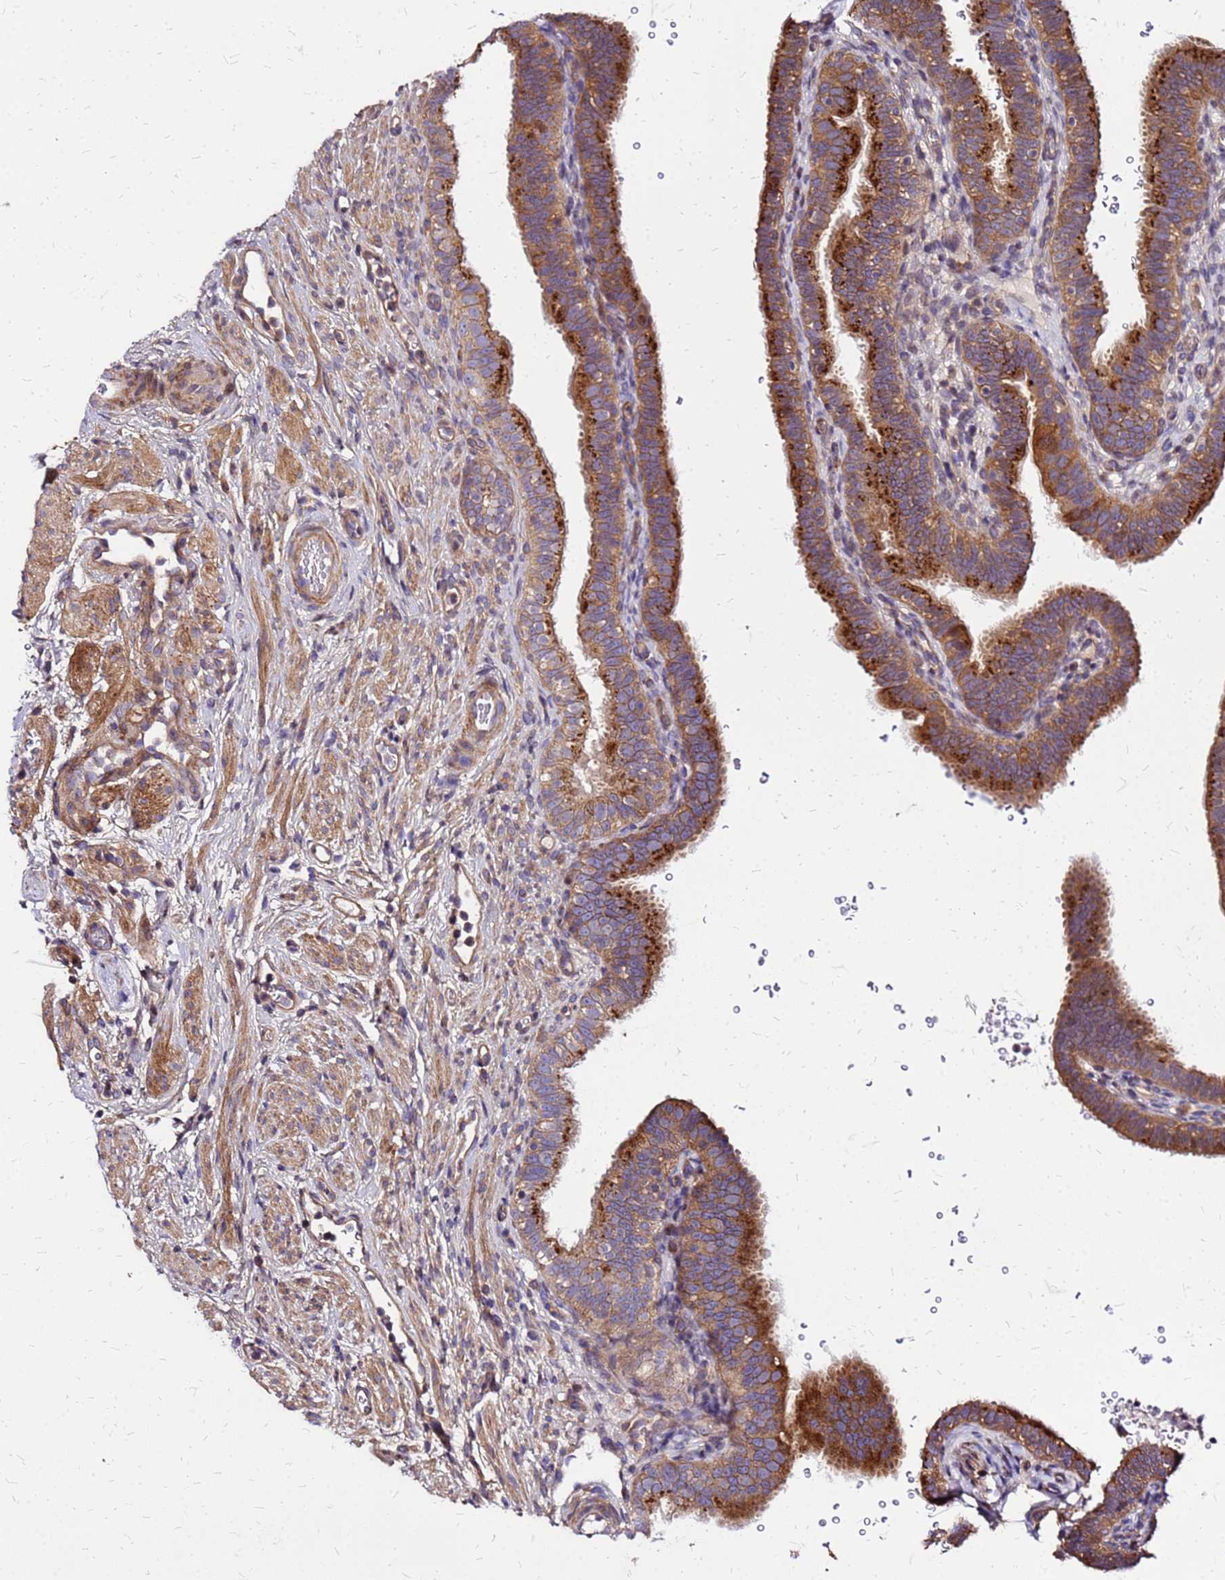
{"staining": {"intensity": "moderate", "quantity": ">75%", "location": "cytoplasmic/membranous"}, "tissue": "fallopian tube", "cell_type": "Glandular cells", "image_type": "normal", "snomed": [{"axis": "morphology", "description": "Normal tissue, NOS"}, {"axis": "topography", "description": "Fallopian tube"}], "caption": "Protein staining of benign fallopian tube exhibits moderate cytoplasmic/membranous positivity in approximately >75% of glandular cells. The protein of interest is stained brown, and the nuclei are stained in blue (DAB IHC with brightfield microscopy, high magnification).", "gene": "CYBC1", "patient": {"sex": "female", "age": 41}}